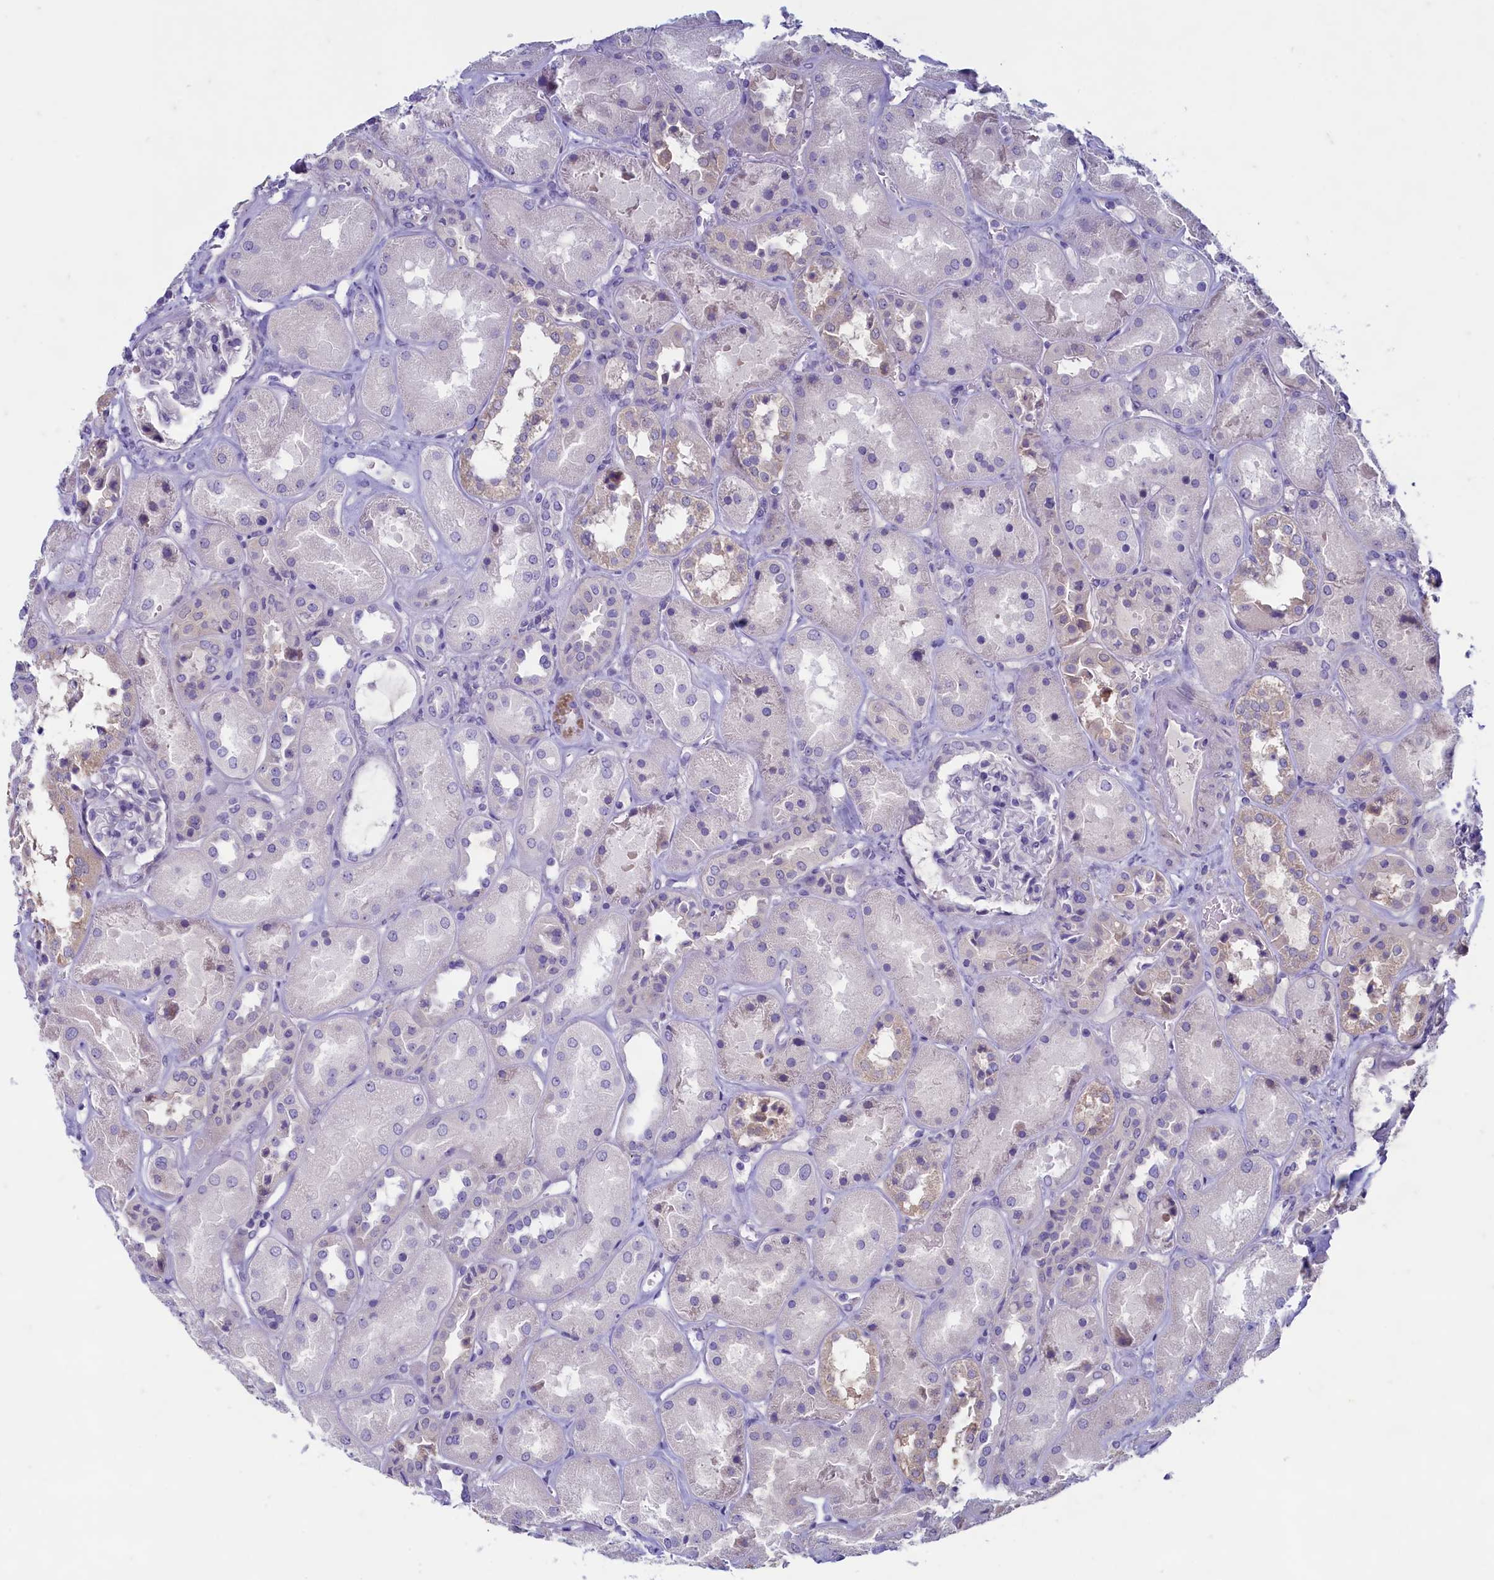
{"staining": {"intensity": "negative", "quantity": "none", "location": "none"}, "tissue": "kidney", "cell_type": "Cells in glomeruli", "image_type": "normal", "snomed": [{"axis": "morphology", "description": "Normal tissue, NOS"}, {"axis": "topography", "description": "Kidney"}], "caption": "Immunohistochemistry (IHC) of unremarkable kidney shows no positivity in cells in glomeruli.", "gene": "MAP1LC3A", "patient": {"sex": "male", "age": 70}}